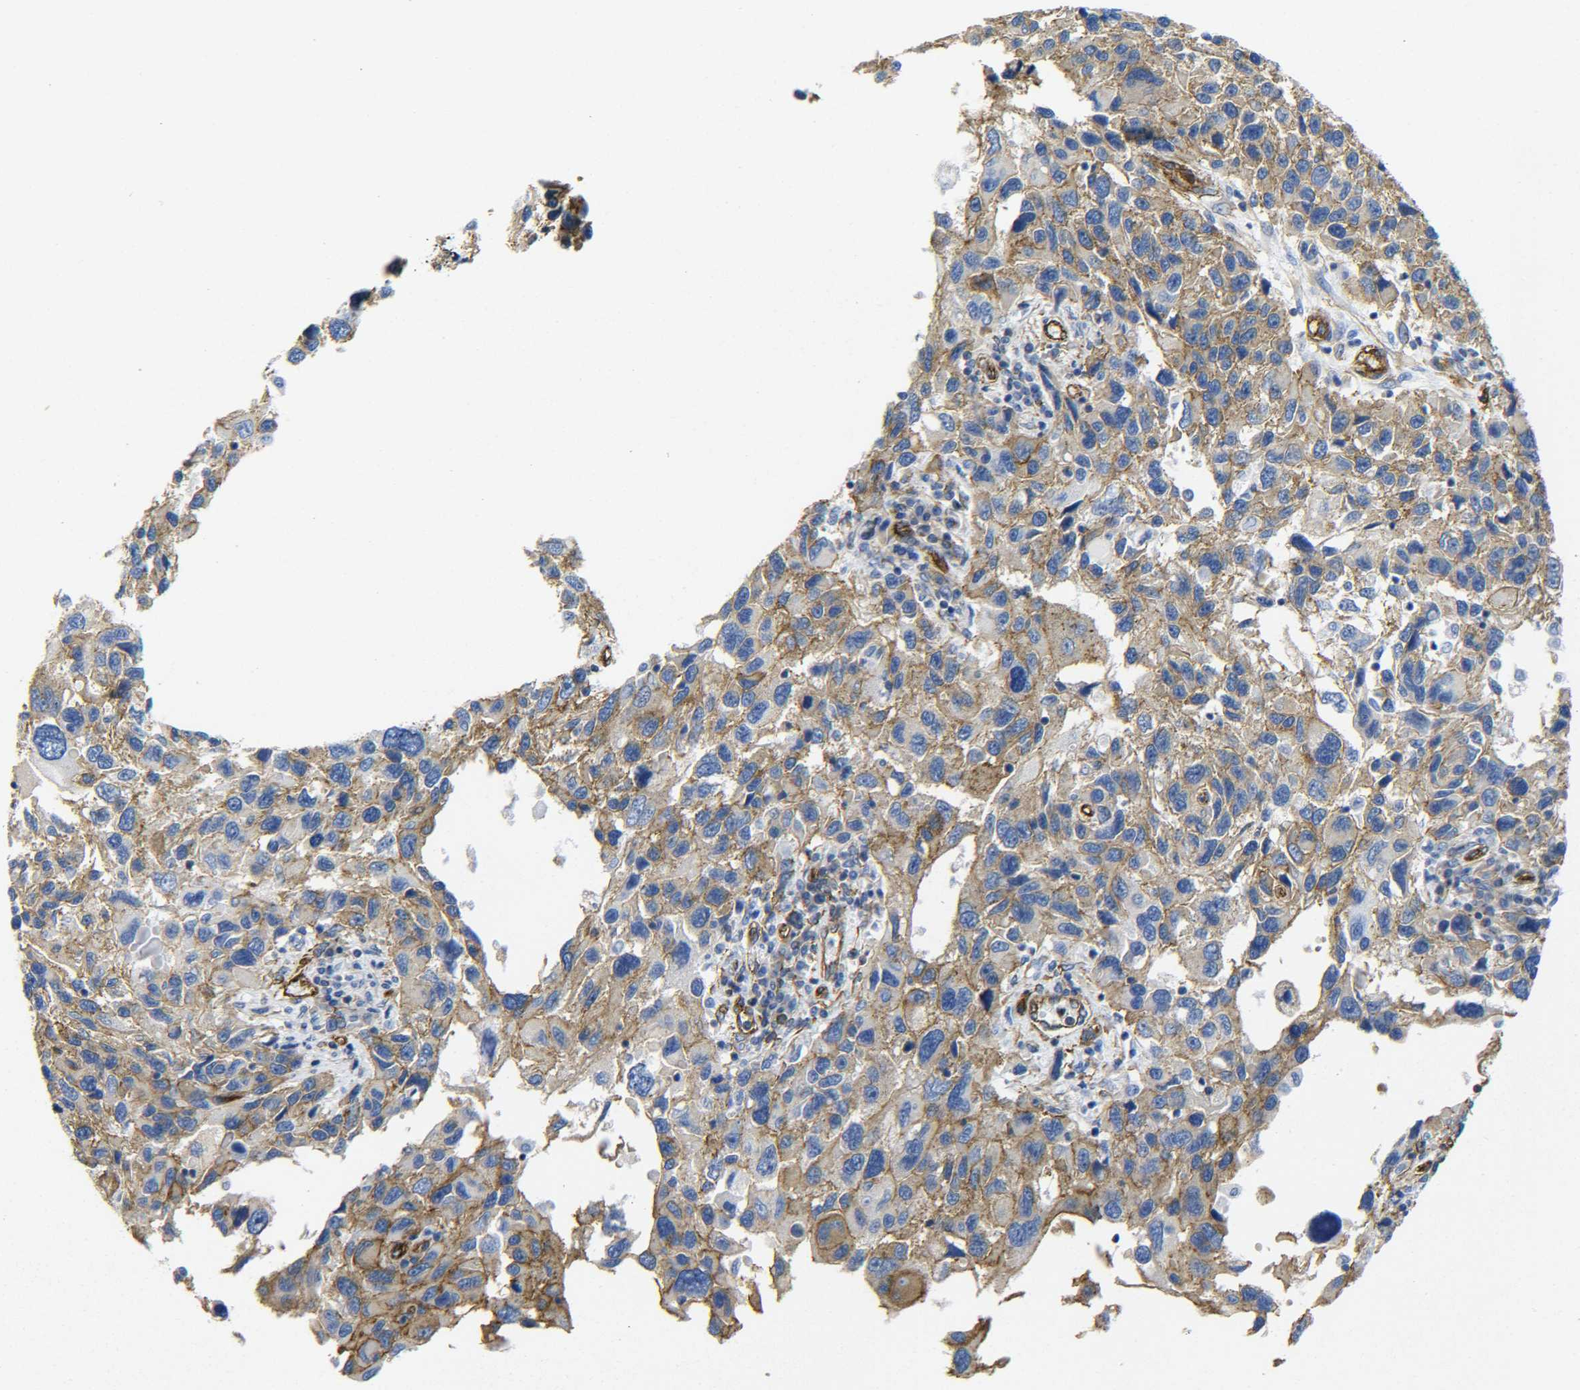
{"staining": {"intensity": "moderate", "quantity": ">75%", "location": "cytoplasmic/membranous"}, "tissue": "melanoma", "cell_type": "Tumor cells", "image_type": "cancer", "snomed": [{"axis": "morphology", "description": "Malignant melanoma, NOS"}, {"axis": "topography", "description": "Skin"}], "caption": "Melanoma stained with immunohistochemistry demonstrates moderate cytoplasmic/membranous expression in about >75% of tumor cells.", "gene": "SPTBN1", "patient": {"sex": "male", "age": 53}}